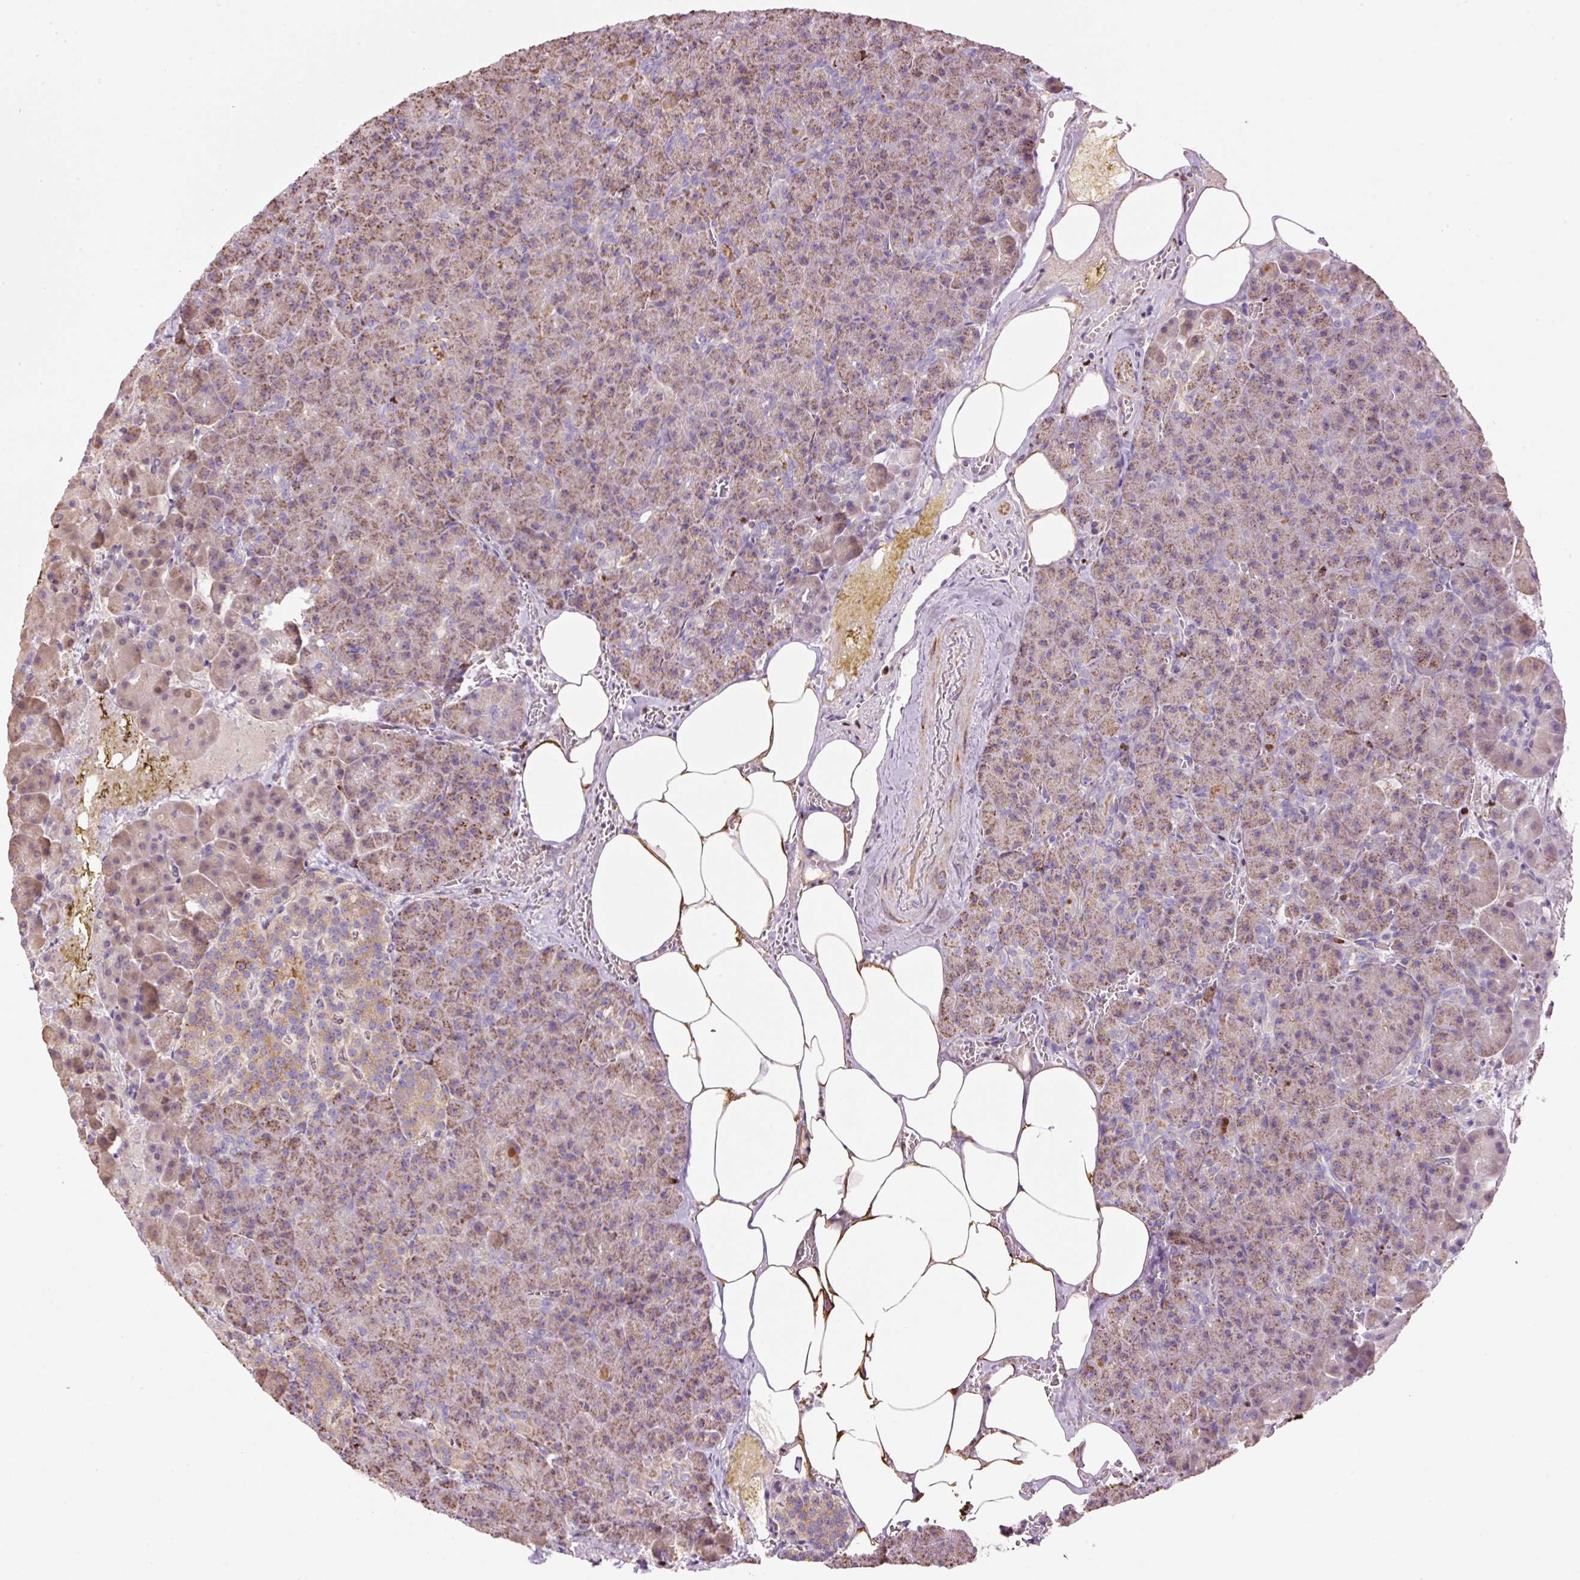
{"staining": {"intensity": "moderate", "quantity": ">75%", "location": "cytoplasmic/membranous"}, "tissue": "pancreas", "cell_type": "Exocrine glandular cells", "image_type": "normal", "snomed": [{"axis": "morphology", "description": "Normal tissue, NOS"}, {"axis": "topography", "description": "Pancreas"}], "caption": "Immunohistochemistry photomicrograph of normal human pancreas stained for a protein (brown), which displays medium levels of moderate cytoplasmic/membranous positivity in about >75% of exocrine glandular cells.", "gene": "TMEM8B", "patient": {"sex": "female", "age": 74}}